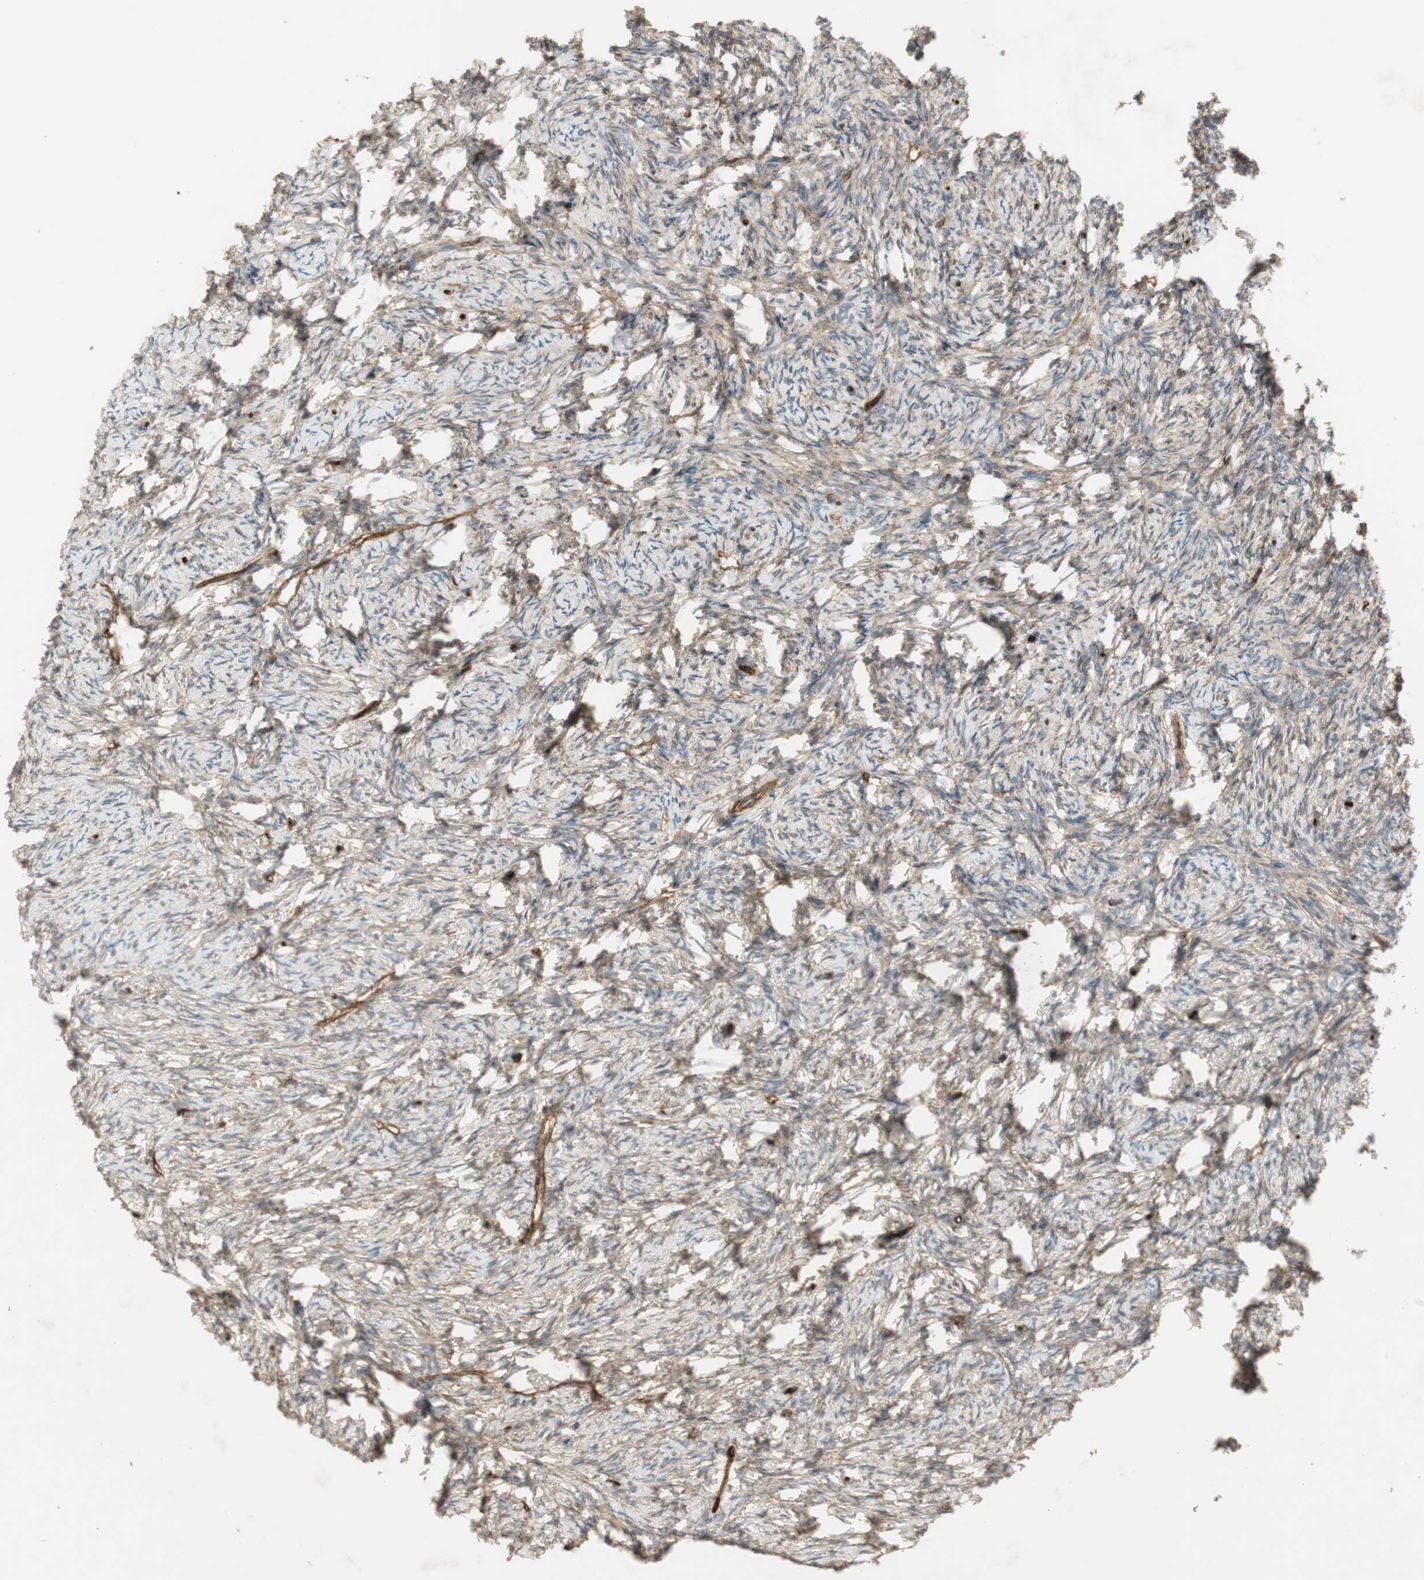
{"staining": {"intensity": "moderate", "quantity": ">75%", "location": "cytoplasmic/membranous"}, "tissue": "ovary", "cell_type": "Ovarian stroma cells", "image_type": "normal", "snomed": [{"axis": "morphology", "description": "Normal tissue, NOS"}, {"axis": "topography", "description": "Ovary"}], "caption": "Immunohistochemistry histopathology image of unremarkable ovary stained for a protein (brown), which shows medium levels of moderate cytoplasmic/membranous staining in about >75% of ovarian stroma cells.", "gene": "BTN3A3", "patient": {"sex": "female", "age": 60}}